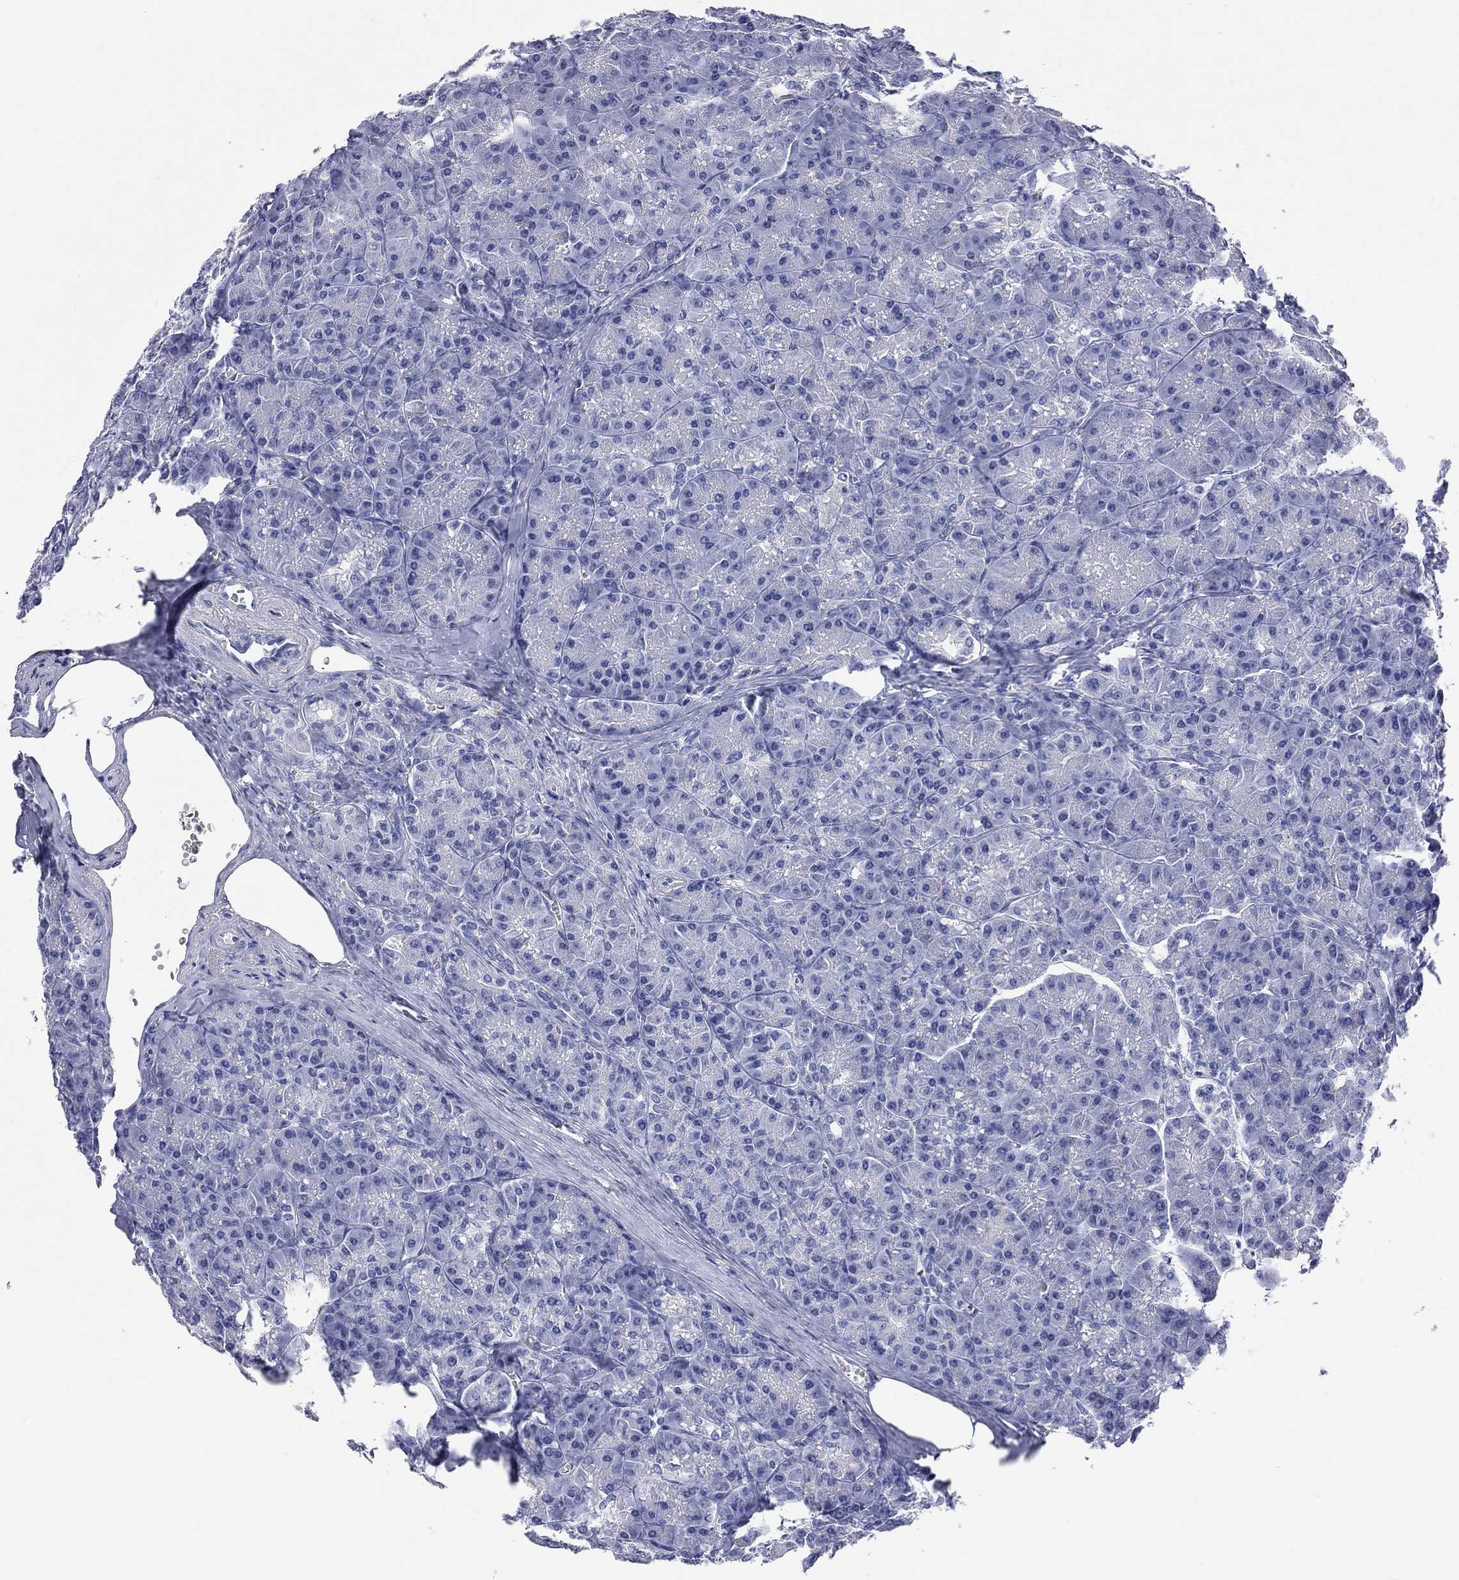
{"staining": {"intensity": "negative", "quantity": "none", "location": "none"}, "tissue": "pancreas", "cell_type": "Exocrine glandular cells", "image_type": "normal", "snomed": [{"axis": "morphology", "description": "Normal tissue, NOS"}, {"axis": "topography", "description": "Pancreas"}], "caption": "An immunohistochemistry photomicrograph of benign pancreas is shown. There is no staining in exocrine glandular cells of pancreas. (Brightfield microscopy of DAB (3,3'-diaminobenzidine) IHC at high magnification).", "gene": "FAM221B", "patient": {"sex": "male", "age": 57}}